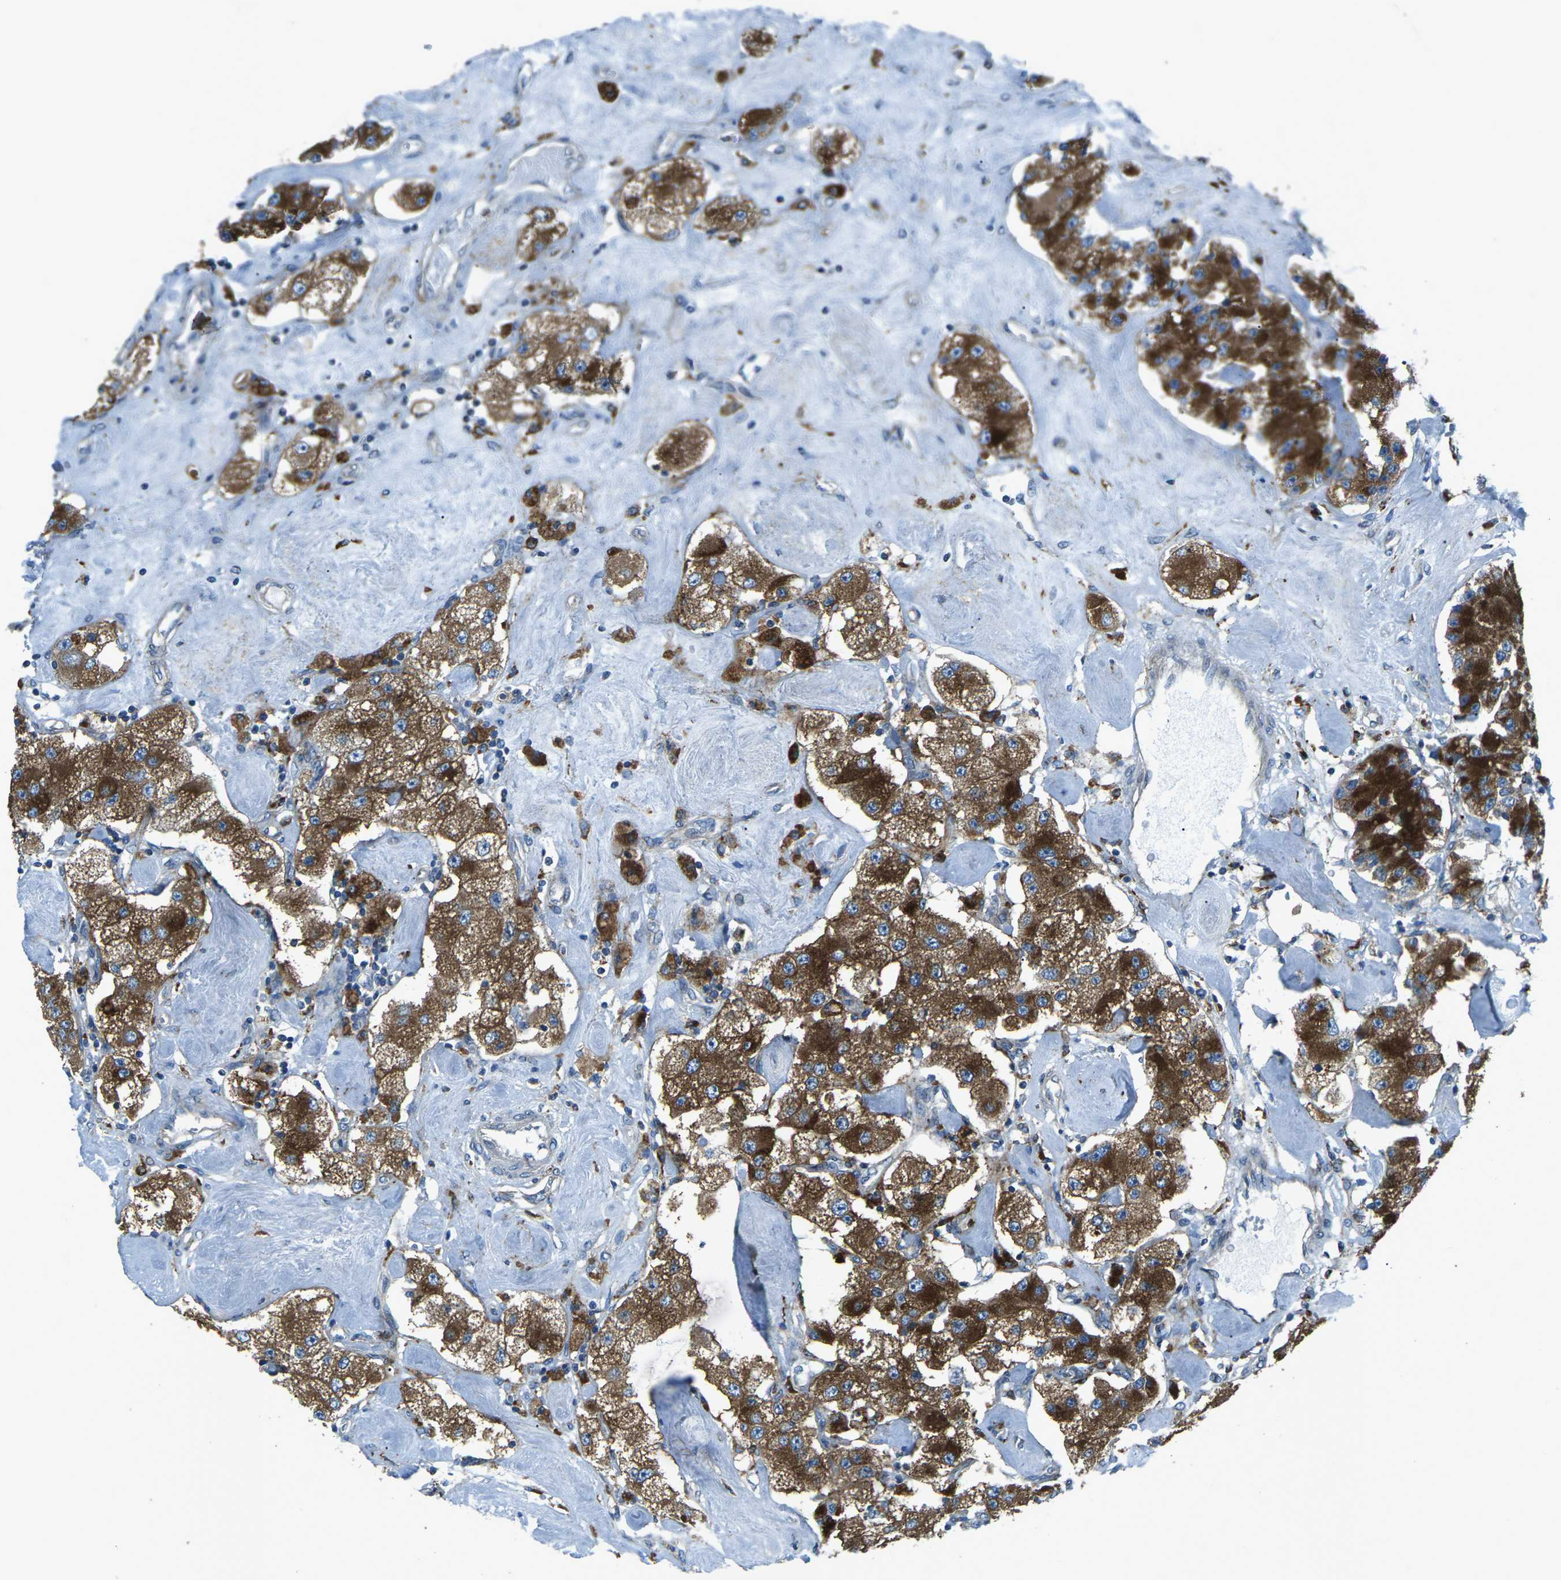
{"staining": {"intensity": "strong", "quantity": ">75%", "location": "cytoplasmic/membranous"}, "tissue": "carcinoid", "cell_type": "Tumor cells", "image_type": "cancer", "snomed": [{"axis": "morphology", "description": "Carcinoid, malignant, NOS"}, {"axis": "topography", "description": "Pancreas"}], "caption": "This micrograph displays IHC staining of carcinoid (malignant), with high strong cytoplasmic/membranous positivity in approximately >75% of tumor cells.", "gene": "CDK17", "patient": {"sex": "male", "age": 41}}